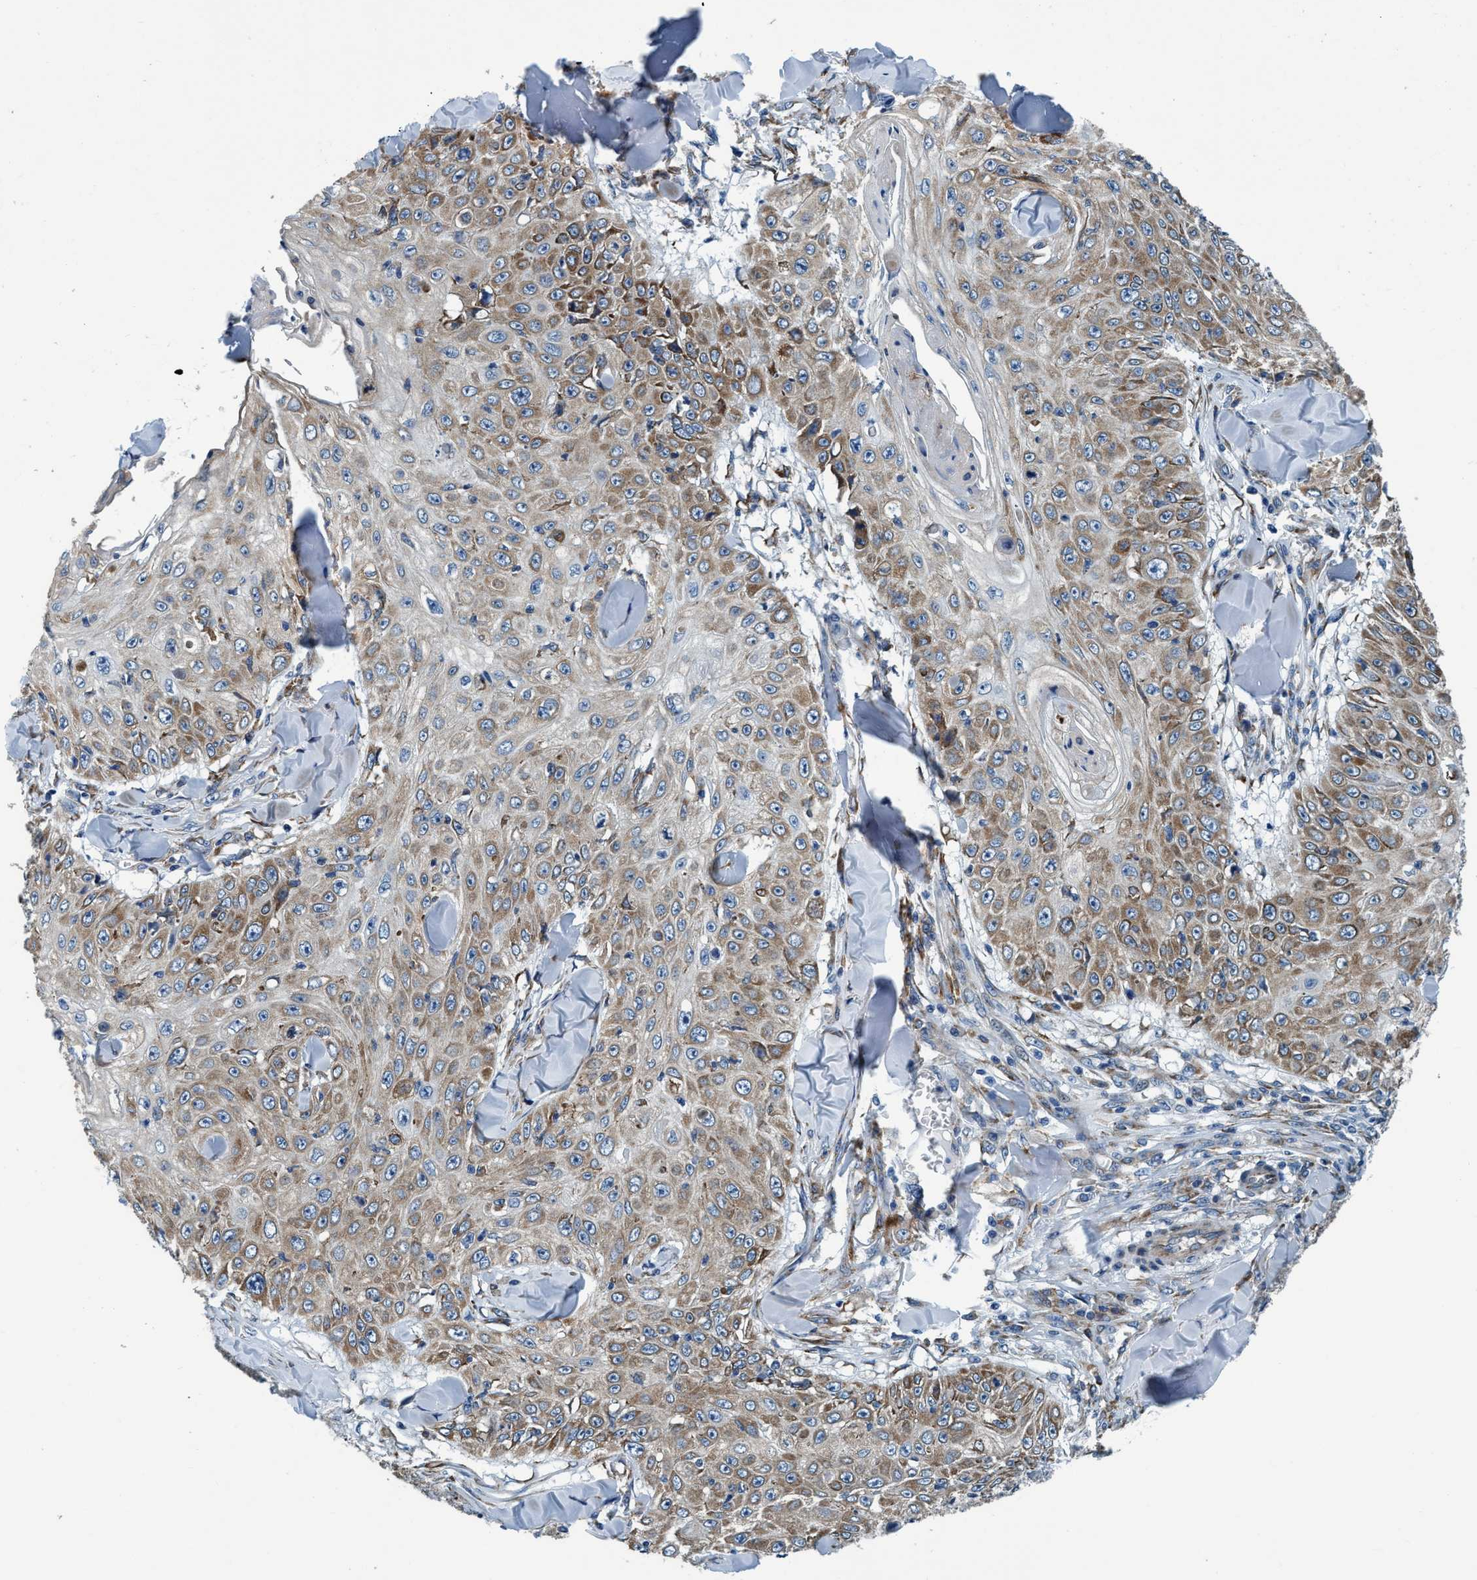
{"staining": {"intensity": "moderate", "quantity": "25%-75%", "location": "cytoplasmic/membranous"}, "tissue": "skin cancer", "cell_type": "Tumor cells", "image_type": "cancer", "snomed": [{"axis": "morphology", "description": "Squamous cell carcinoma, NOS"}, {"axis": "topography", "description": "Skin"}], "caption": "Protein expression analysis of human skin cancer (squamous cell carcinoma) reveals moderate cytoplasmic/membranous expression in approximately 25%-75% of tumor cells.", "gene": "ARMC9", "patient": {"sex": "male", "age": 86}}